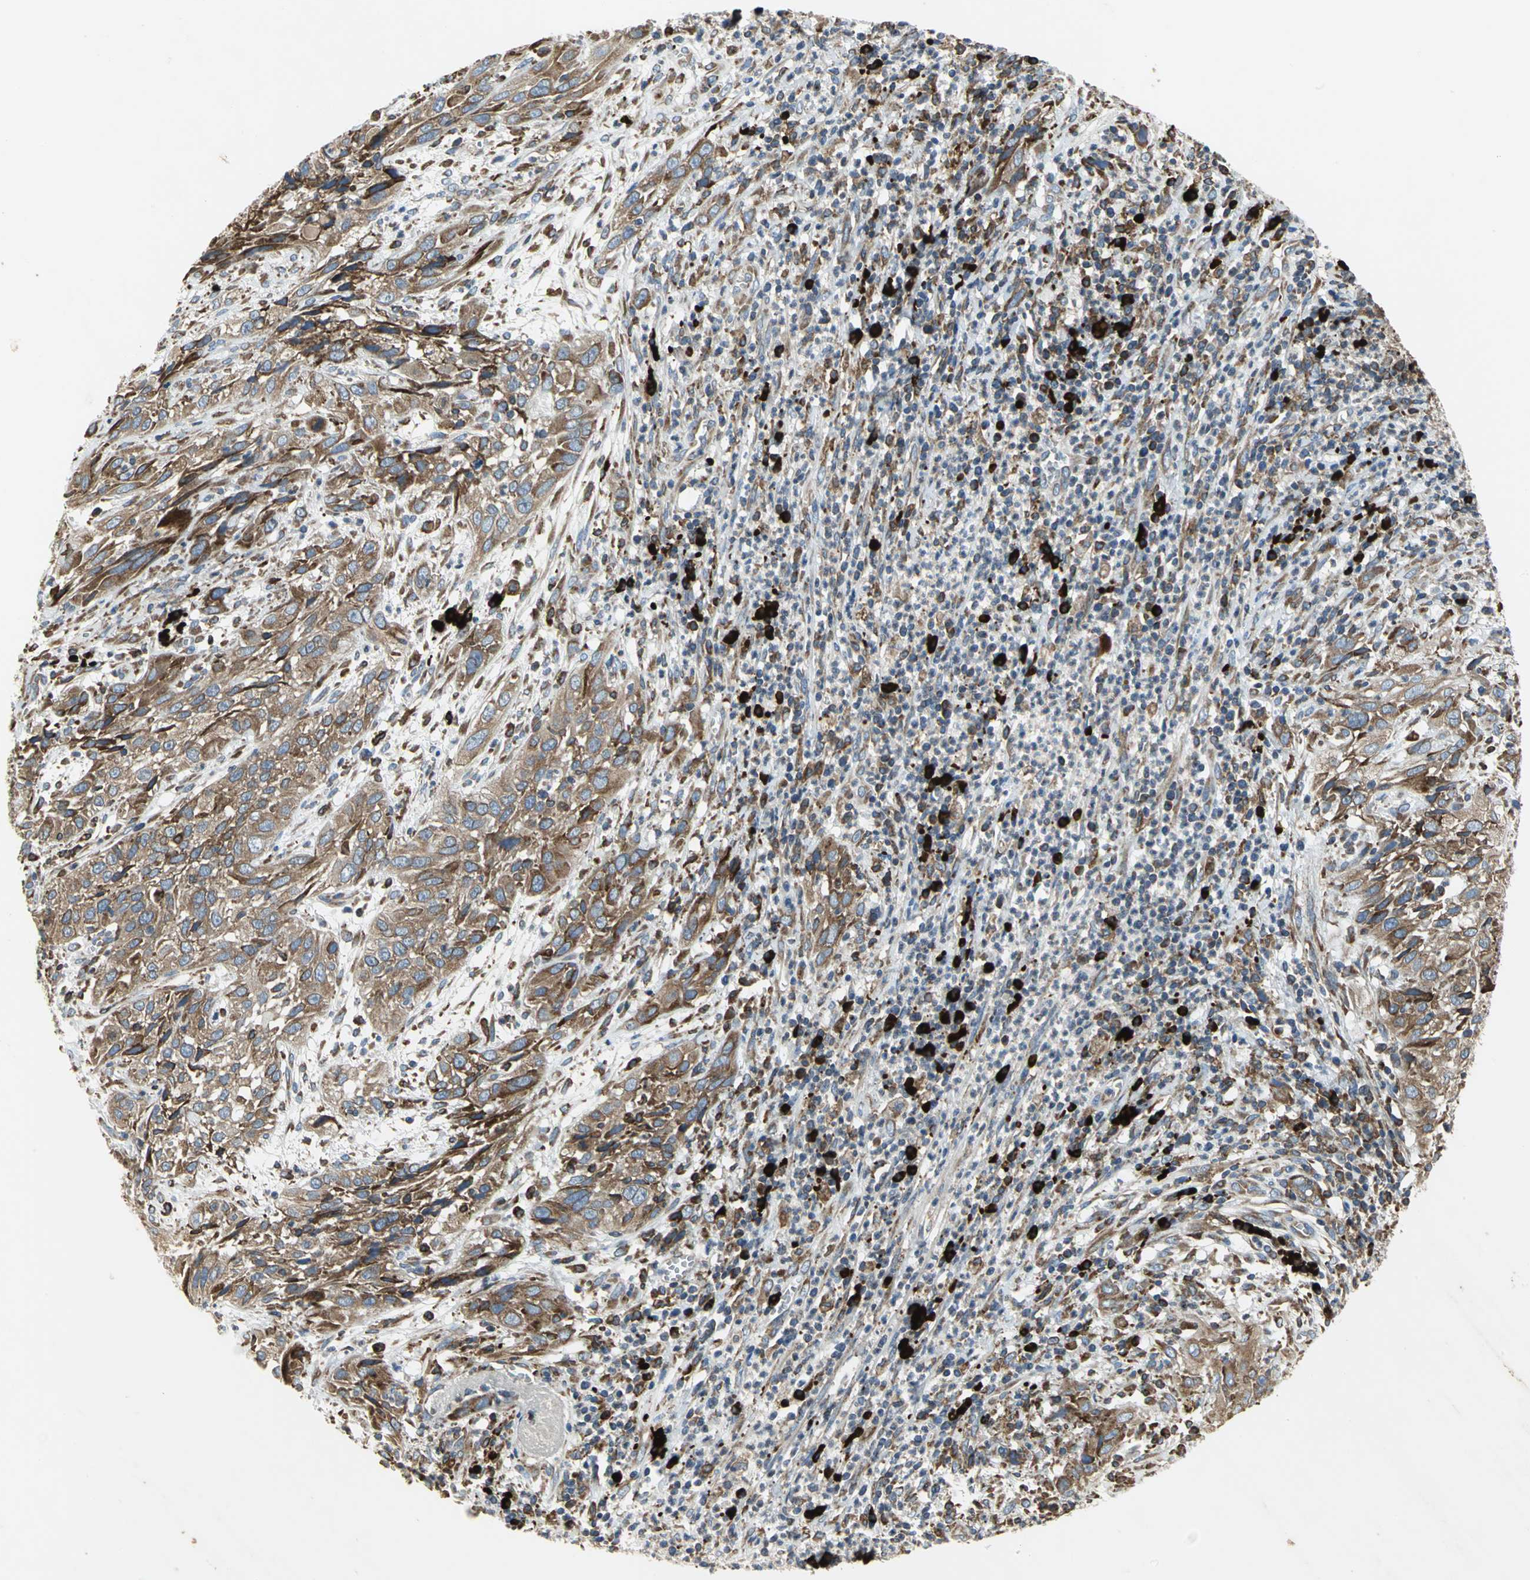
{"staining": {"intensity": "moderate", "quantity": ">75%", "location": "cytoplasmic/membranous"}, "tissue": "cervical cancer", "cell_type": "Tumor cells", "image_type": "cancer", "snomed": [{"axis": "morphology", "description": "Squamous cell carcinoma, NOS"}, {"axis": "topography", "description": "Cervix"}], "caption": "Brown immunohistochemical staining in squamous cell carcinoma (cervical) displays moderate cytoplasmic/membranous staining in approximately >75% of tumor cells. The staining is performed using DAB (3,3'-diaminobenzidine) brown chromogen to label protein expression. The nuclei are counter-stained blue using hematoxylin.", "gene": "SDF2L1", "patient": {"sex": "female", "age": 32}}